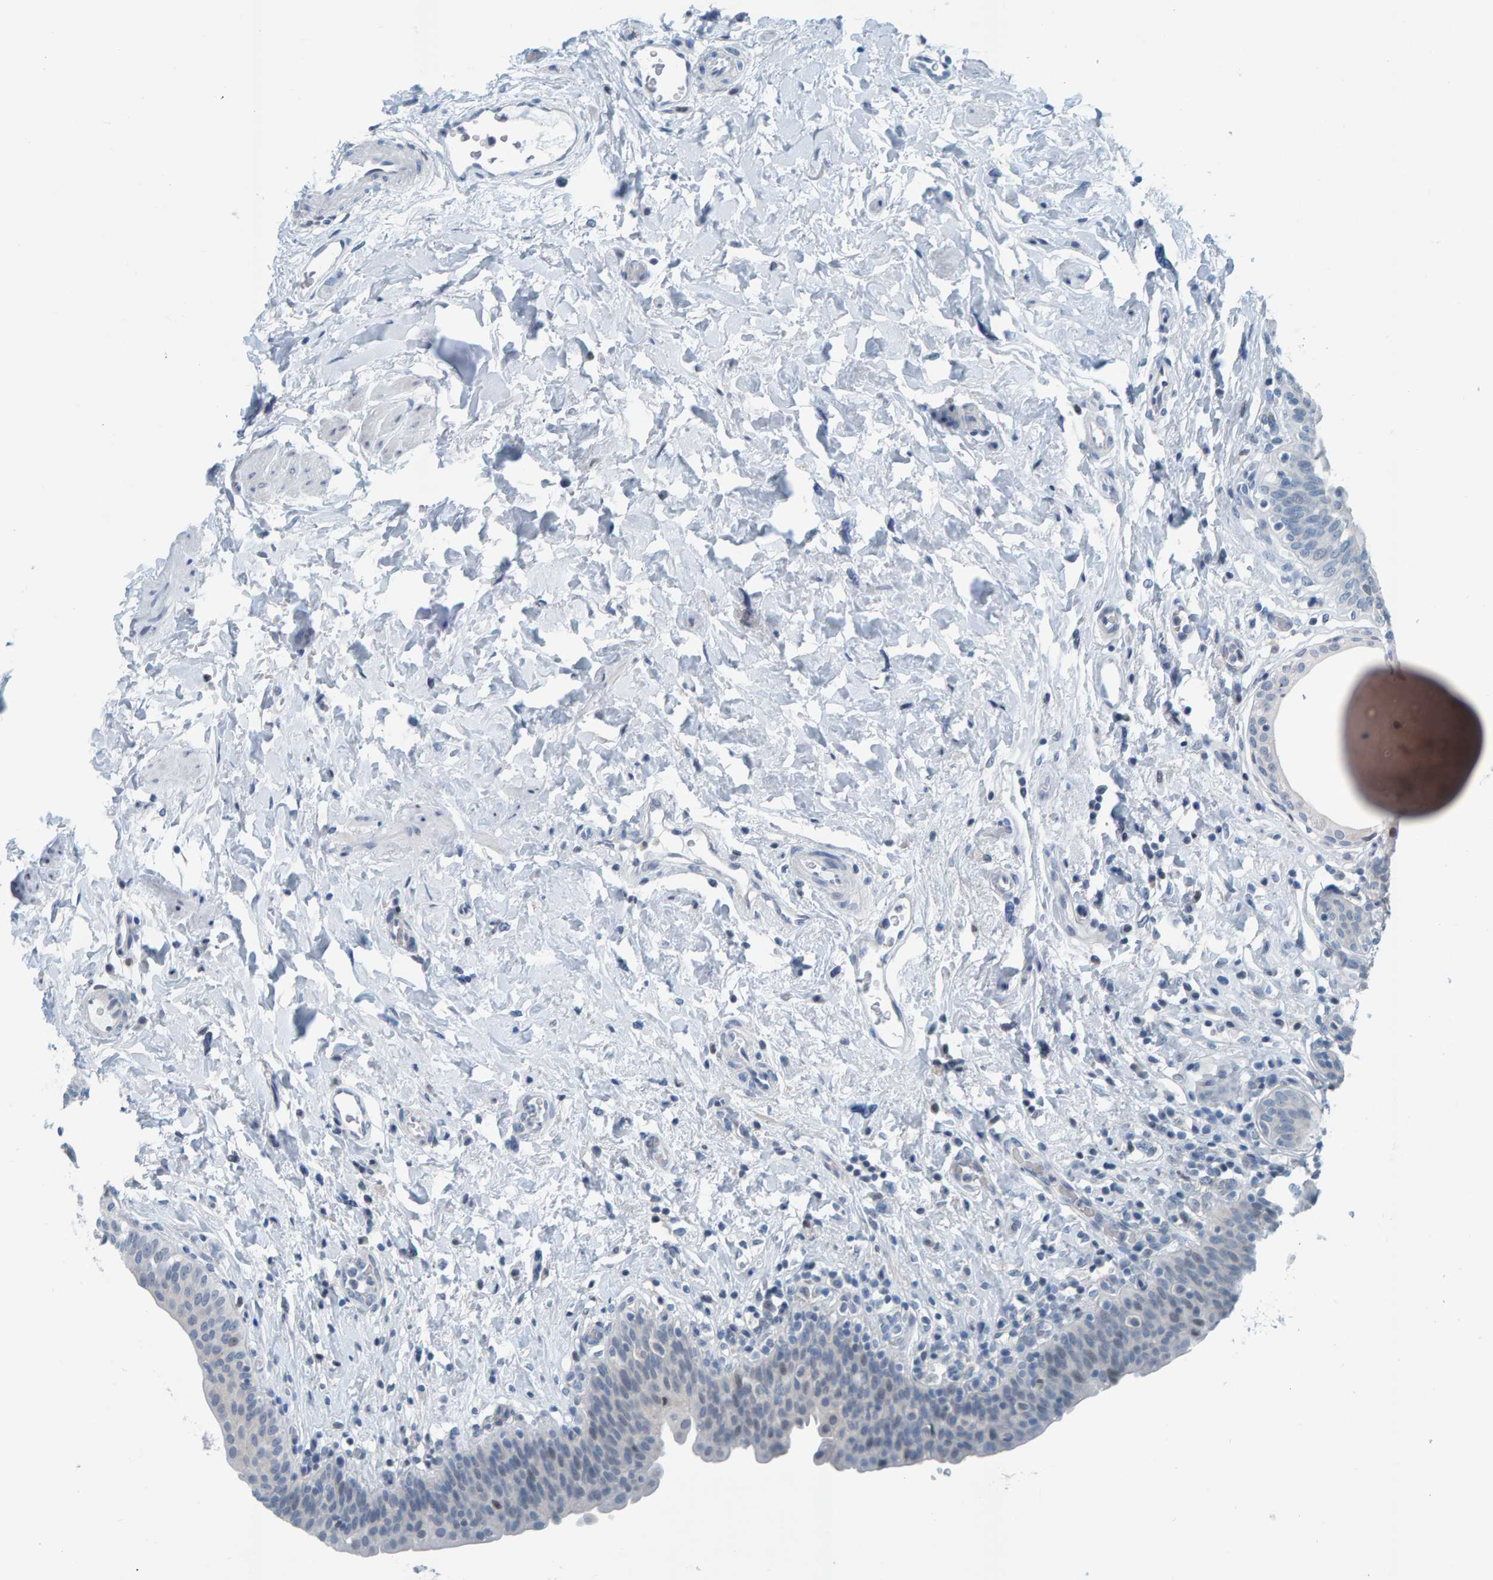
{"staining": {"intensity": "negative", "quantity": "none", "location": "none"}, "tissue": "urinary bladder", "cell_type": "Urothelial cells", "image_type": "normal", "snomed": [{"axis": "morphology", "description": "Normal tissue, NOS"}, {"axis": "topography", "description": "Urinary bladder"}], "caption": "This photomicrograph is of normal urinary bladder stained with IHC to label a protein in brown with the nuclei are counter-stained blue. There is no positivity in urothelial cells. (Stains: DAB immunohistochemistry with hematoxylin counter stain, Microscopy: brightfield microscopy at high magnification).", "gene": "CNP", "patient": {"sex": "male", "age": 83}}